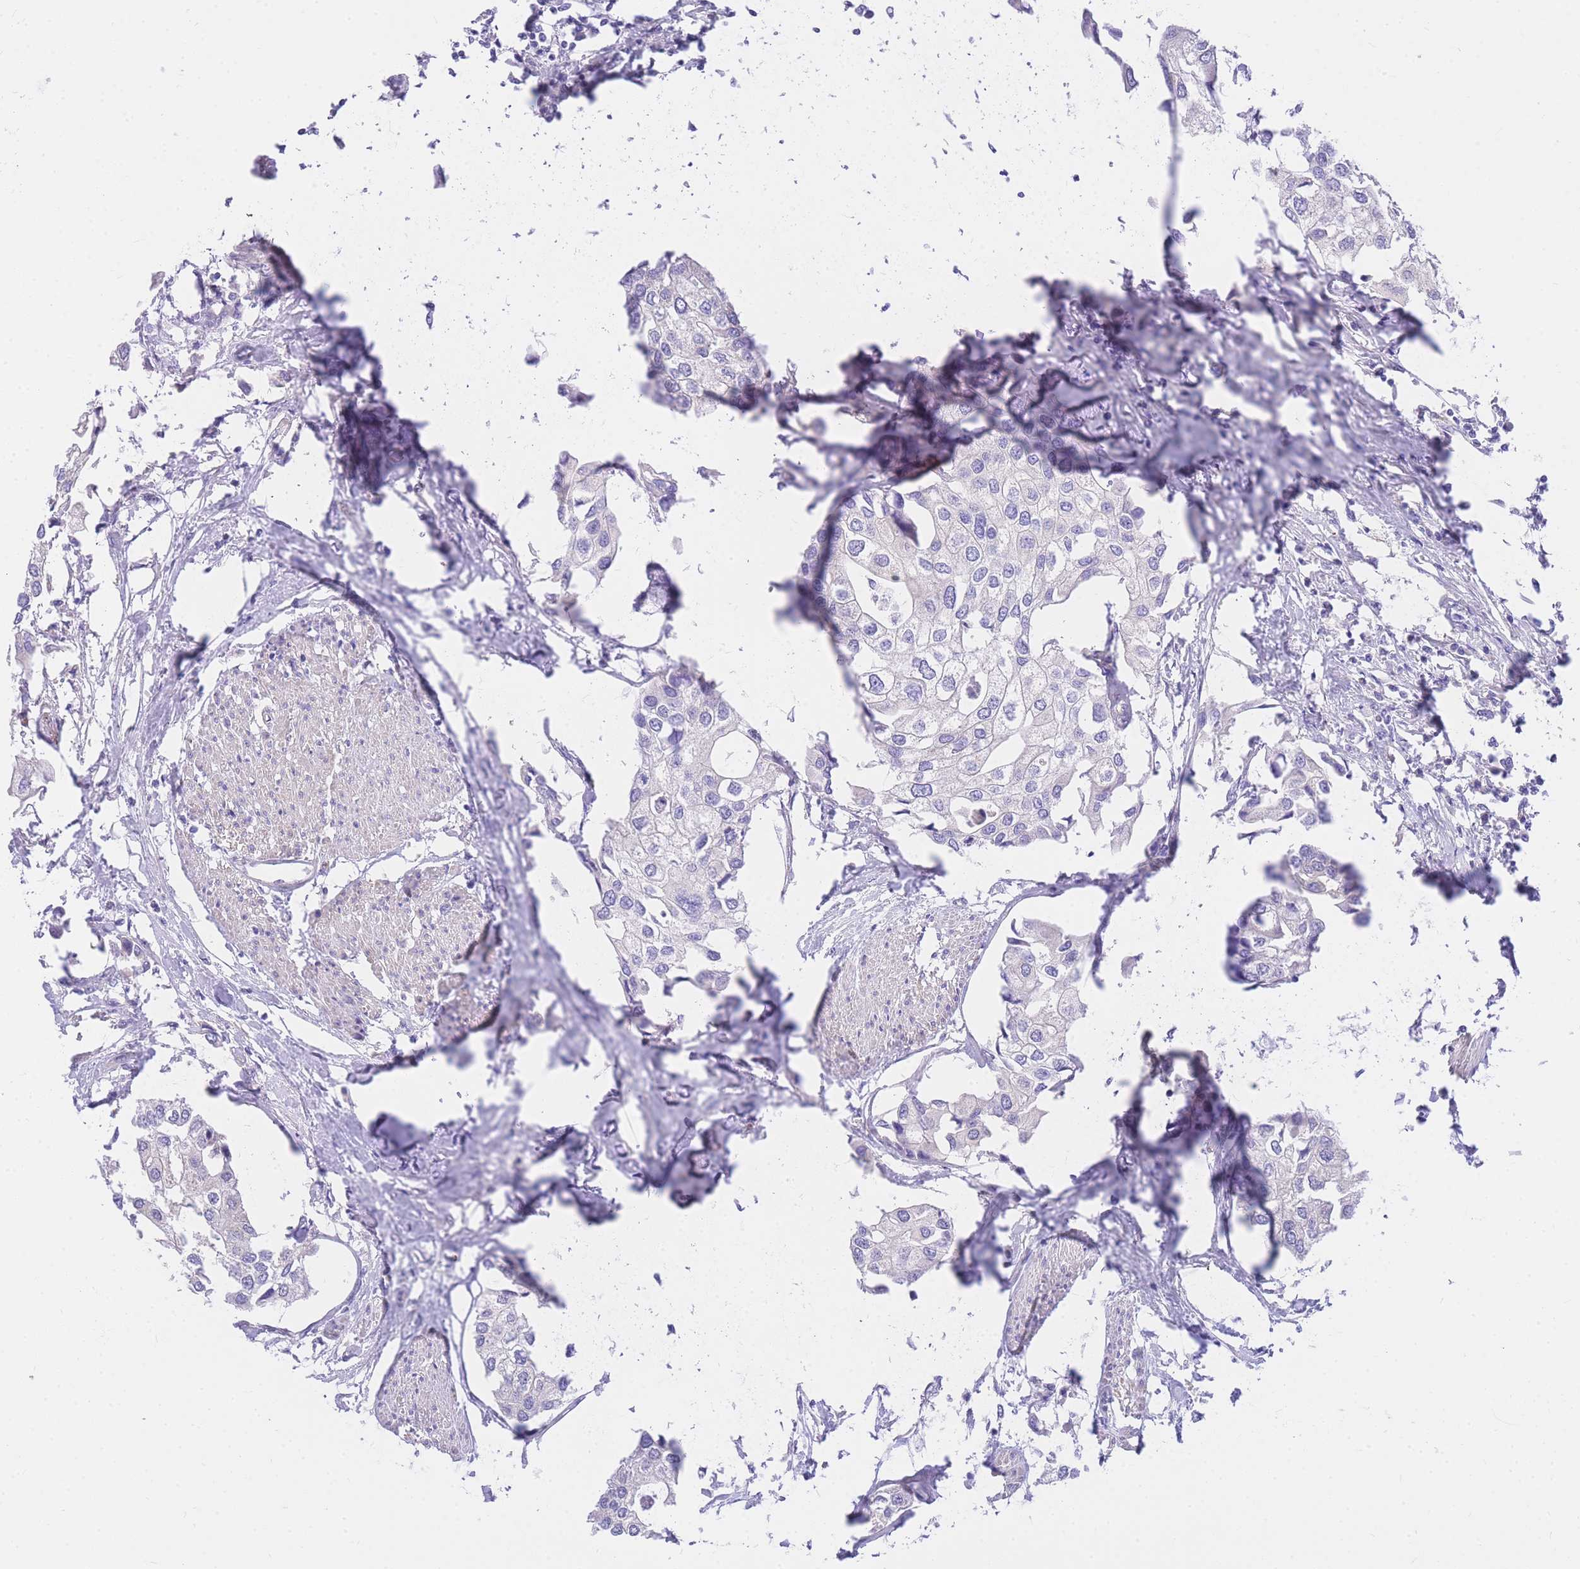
{"staining": {"intensity": "negative", "quantity": "none", "location": "none"}, "tissue": "urothelial cancer", "cell_type": "Tumor cells", "image_type": "cancer", "snomed": [{"axis": "morphology", "description": "Urothelial carcinoma, High grade"}, {"axis": "topography", "description": "Urinary bladder"}], "caption": "Urothelial cancer was stained to show a protein in brown. There is no significant staining in tumor cells.", "gene": "S100PBP", "patient": {"sex": "male", "age": 64}}